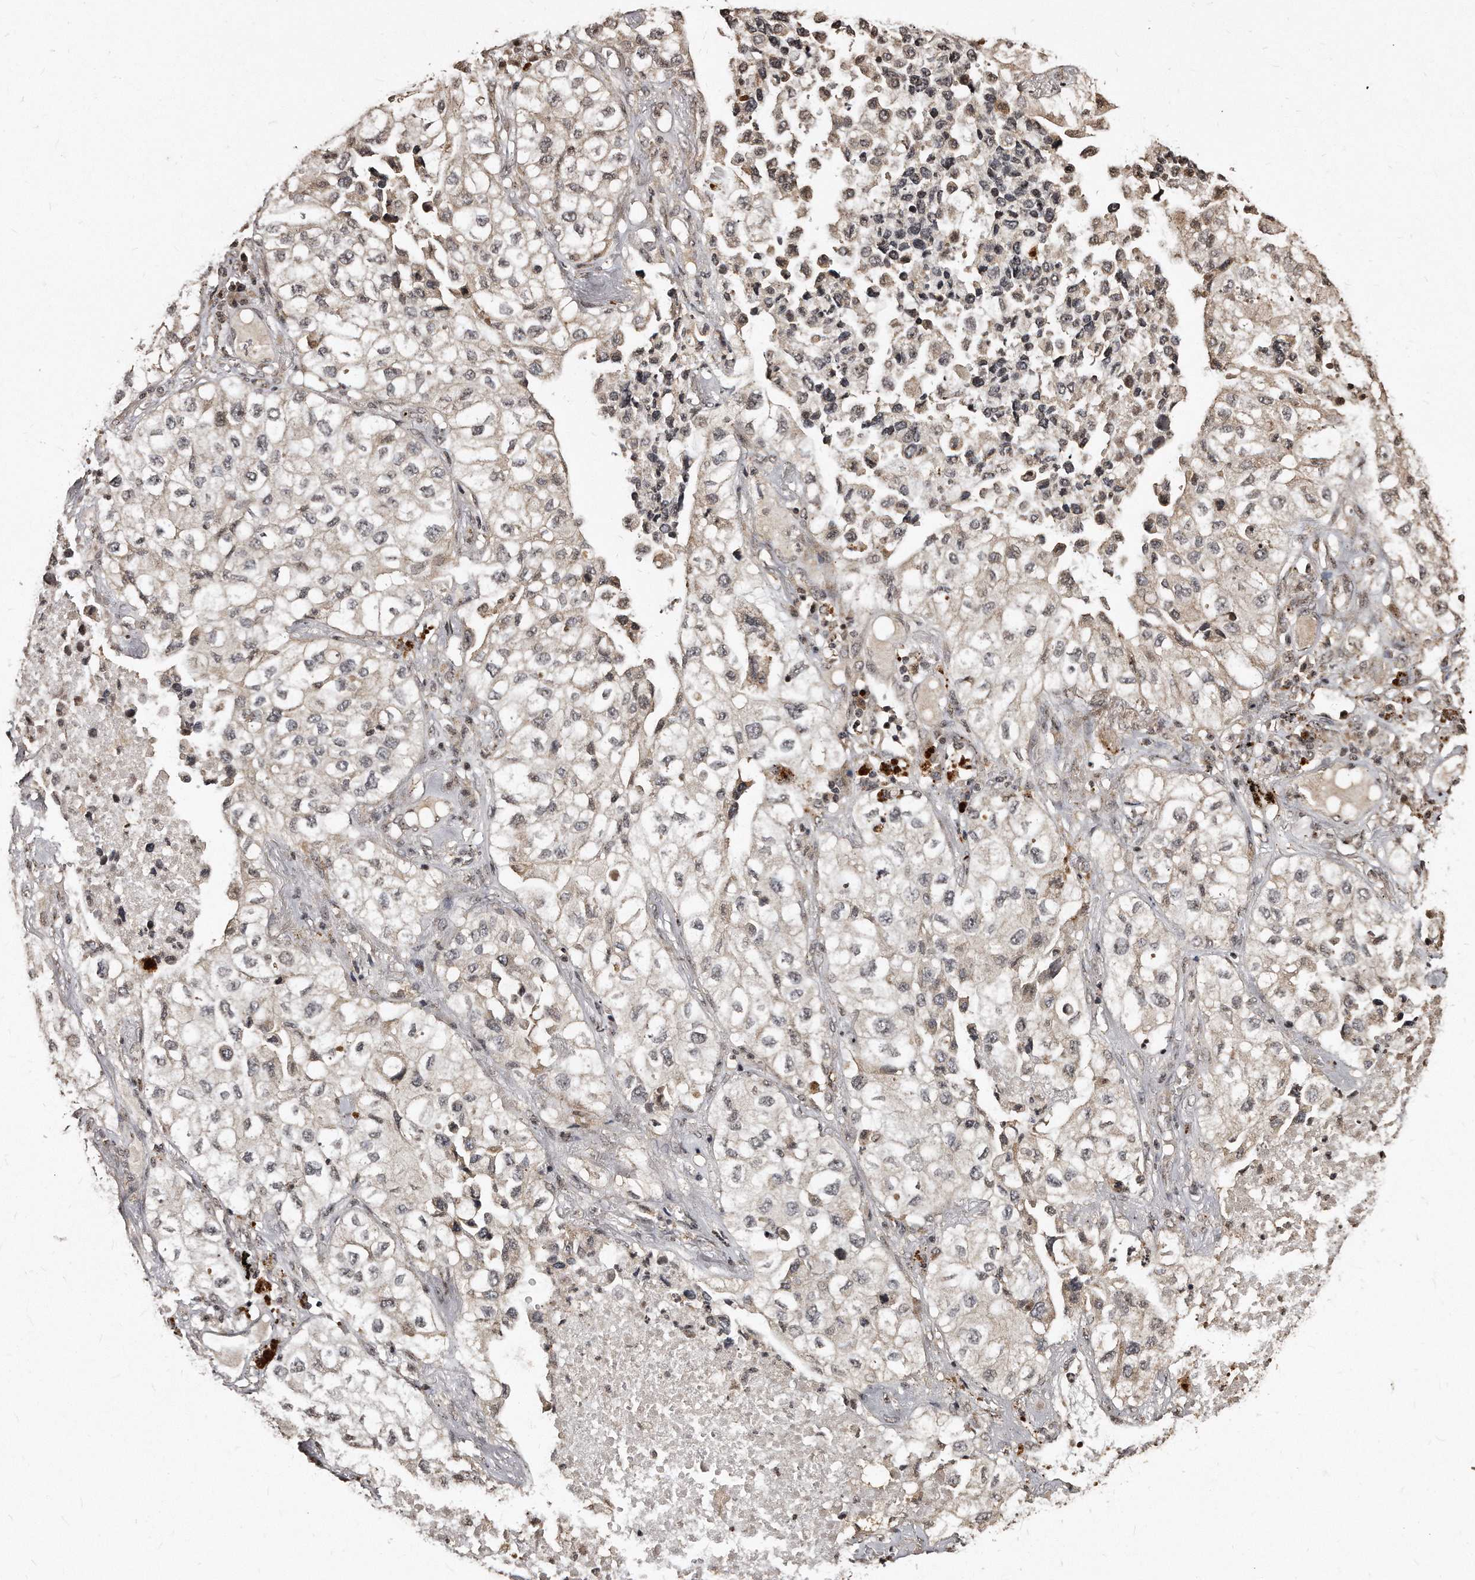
{"staining": {"intensity": "weak", "quantity": "<25%", "location": "cytoplasmic/membranous,nuclear"}, "tissue": "lung cancer", "cell_type": "Tumor cells", "image_type": "cancer", "snomed": [{"axis": "morphology", "description": "Adenocarcinoma, NOS"}, {"axis": "topography", "description": "Lung"}], "caption": "High power microscopy photomicrograph of an IHC histopathology image of adenocarcinoma (lung), revealing no significant positivity in tumor cells.", "gene": "TSHR", "patient": {"sex": "male", "age": 63}}